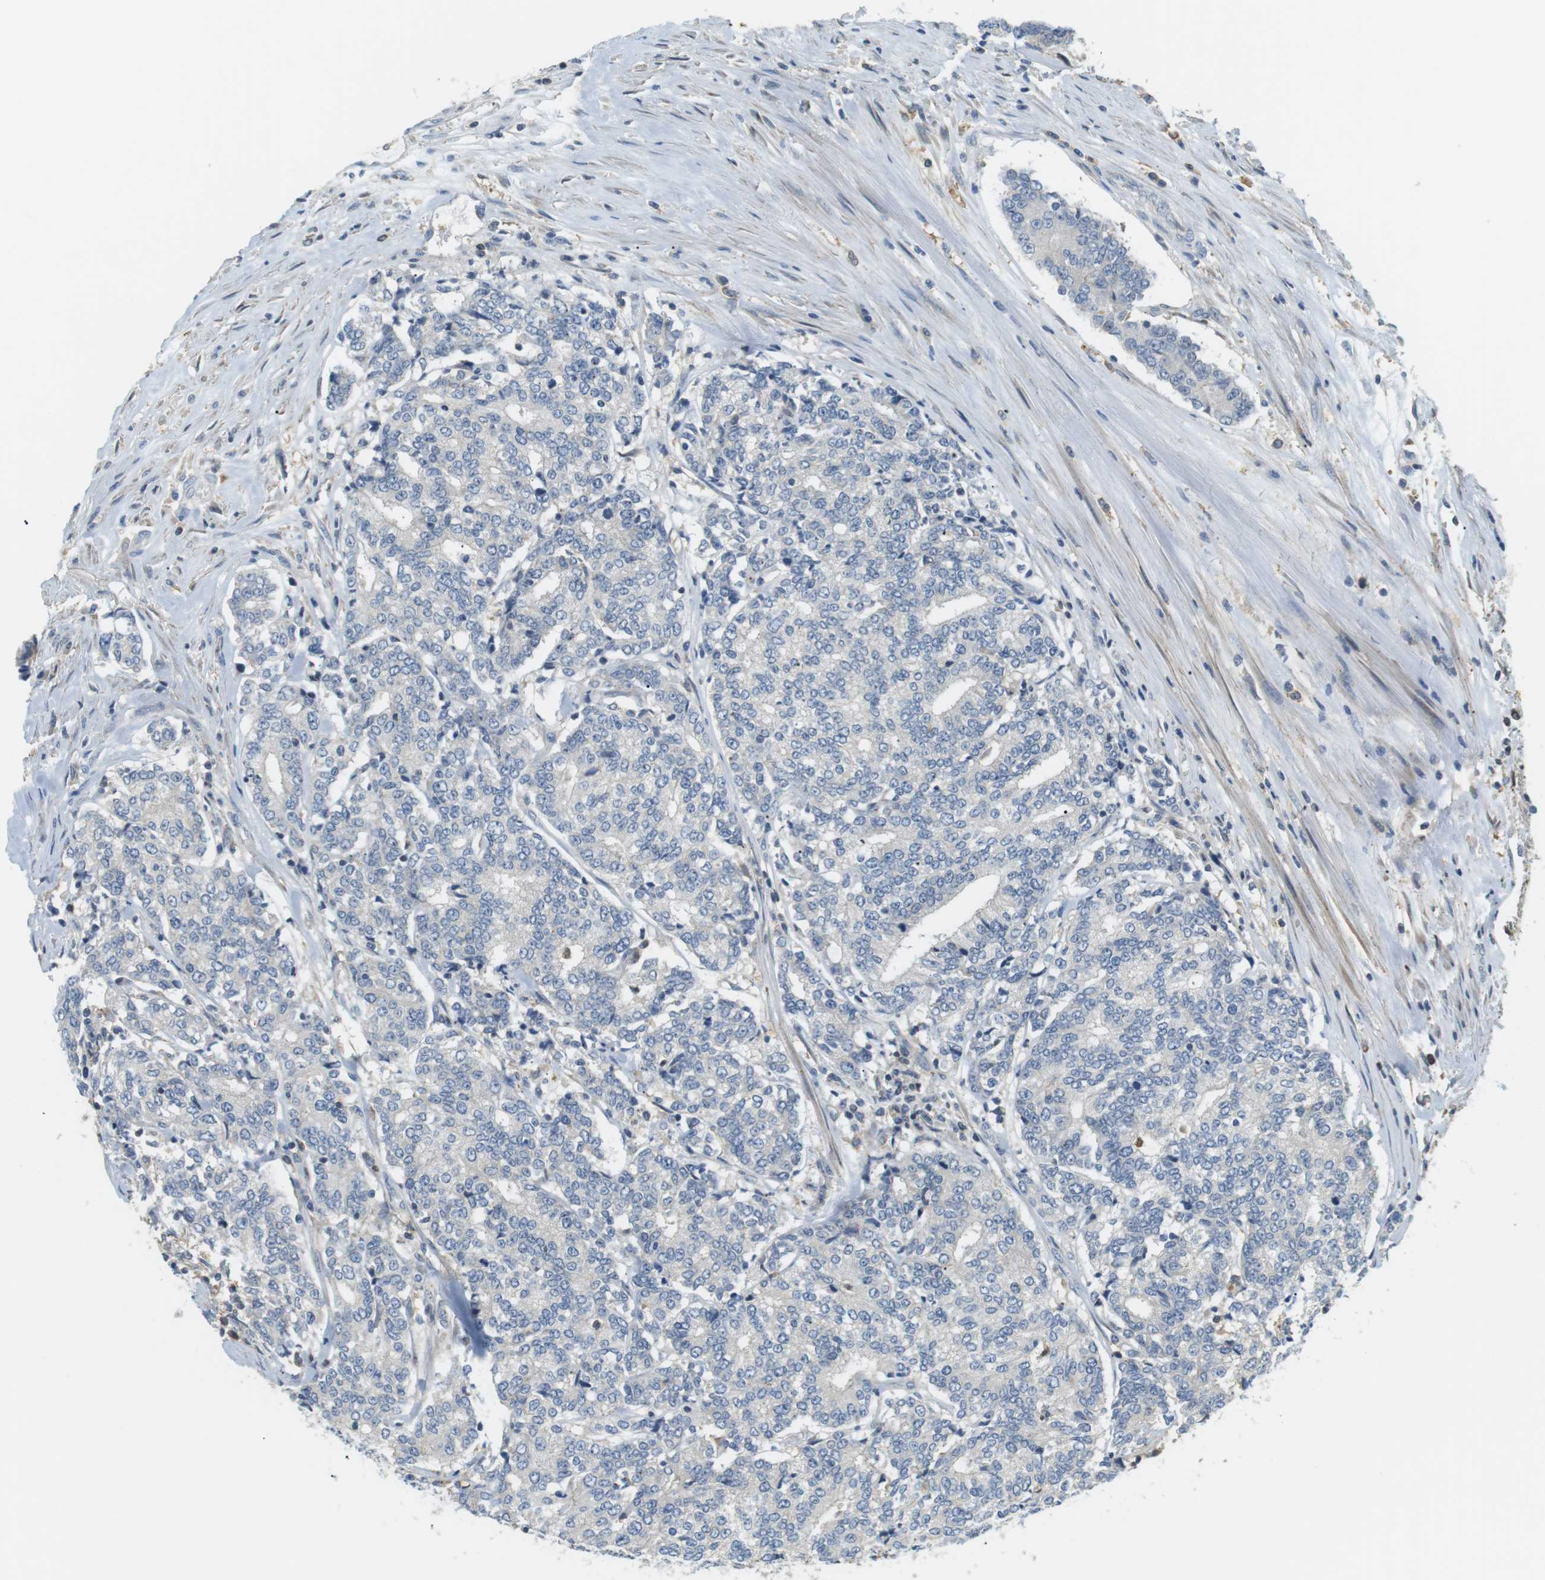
{"staining": {"intensity": "negative", "quantity": "none", "location": "none"}, "tissue": "prostate cancer", "cell_type": "Tumor cells", "image_type": "cancer", "snomed": [{"axis": "morphology", "description": "Normal tissue, NOS"}, {"axis": "morphology", "description": "Adenocarcinoma, High grade"}, {"axis": "topography", "description": "Prostate"}, {"axis": "topography", "description": "Seminal veicle"}], "caption": "Tumor cells show no significant protein expression in prostate cancer.", "gene": "P2RY1", "patient": {"sex": "male", "age": 55}}